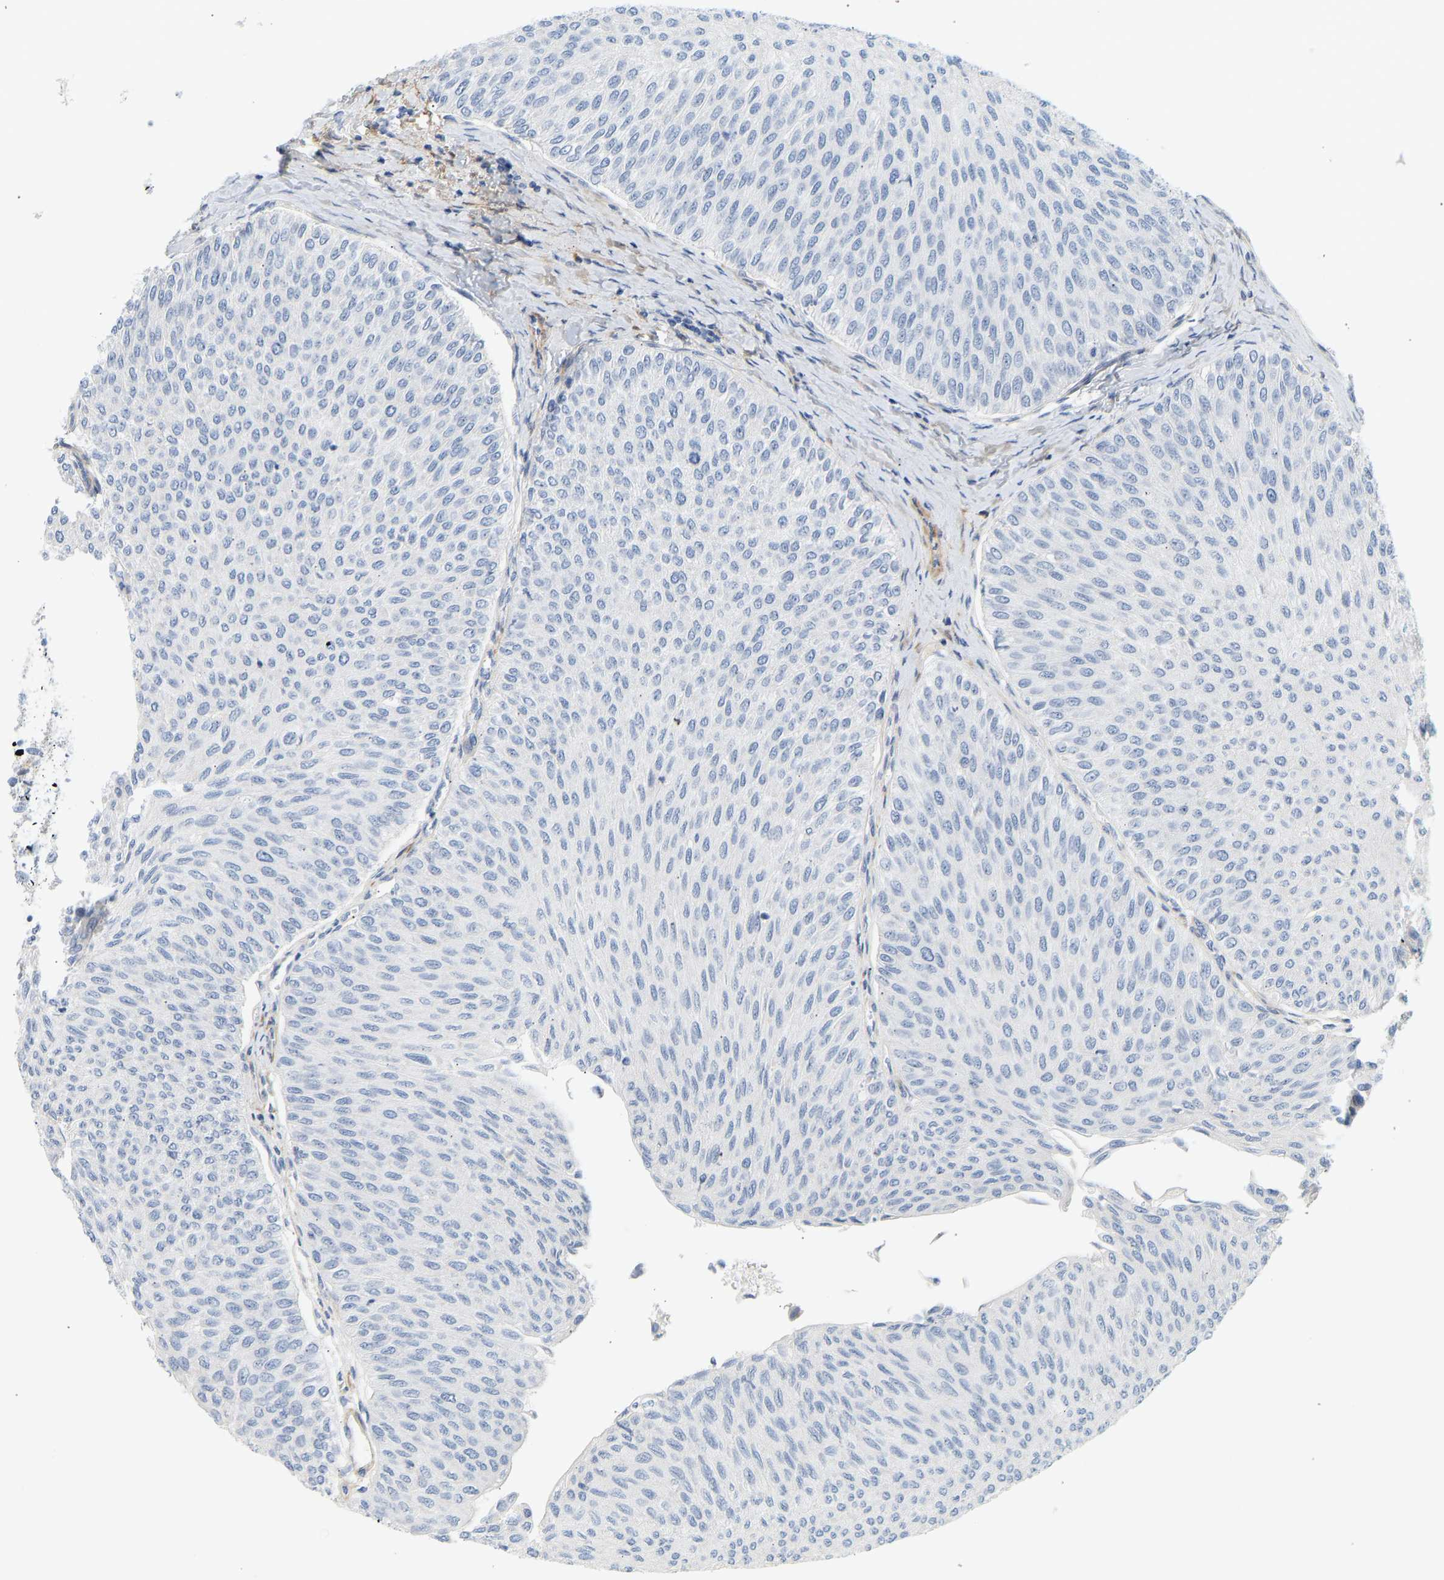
{"staining": {"intensity": "negative", "quantity": "none", "location": "none"}, "tissue": "urothelial cancer", "cell_type": "Tumor cells", "image_type": "cancer", "snomed": [{"axis": "morphology", "description": "Urothelial carcinoma, Low grade"}, {"axis": "topography", "description": "Urinary bladder"}], "caption": "There is no significant staining in tumor cells of low-grade urothelial carcinoma. Brightfield microscopy of immunohistochemistry stained with DAB (3,3'-diaminobenzidine) (brown) and hematoxylin (blue), captured at high magnification.", "gene": "SLC30A7", "patient": {"sex": "male", "age": 78}}